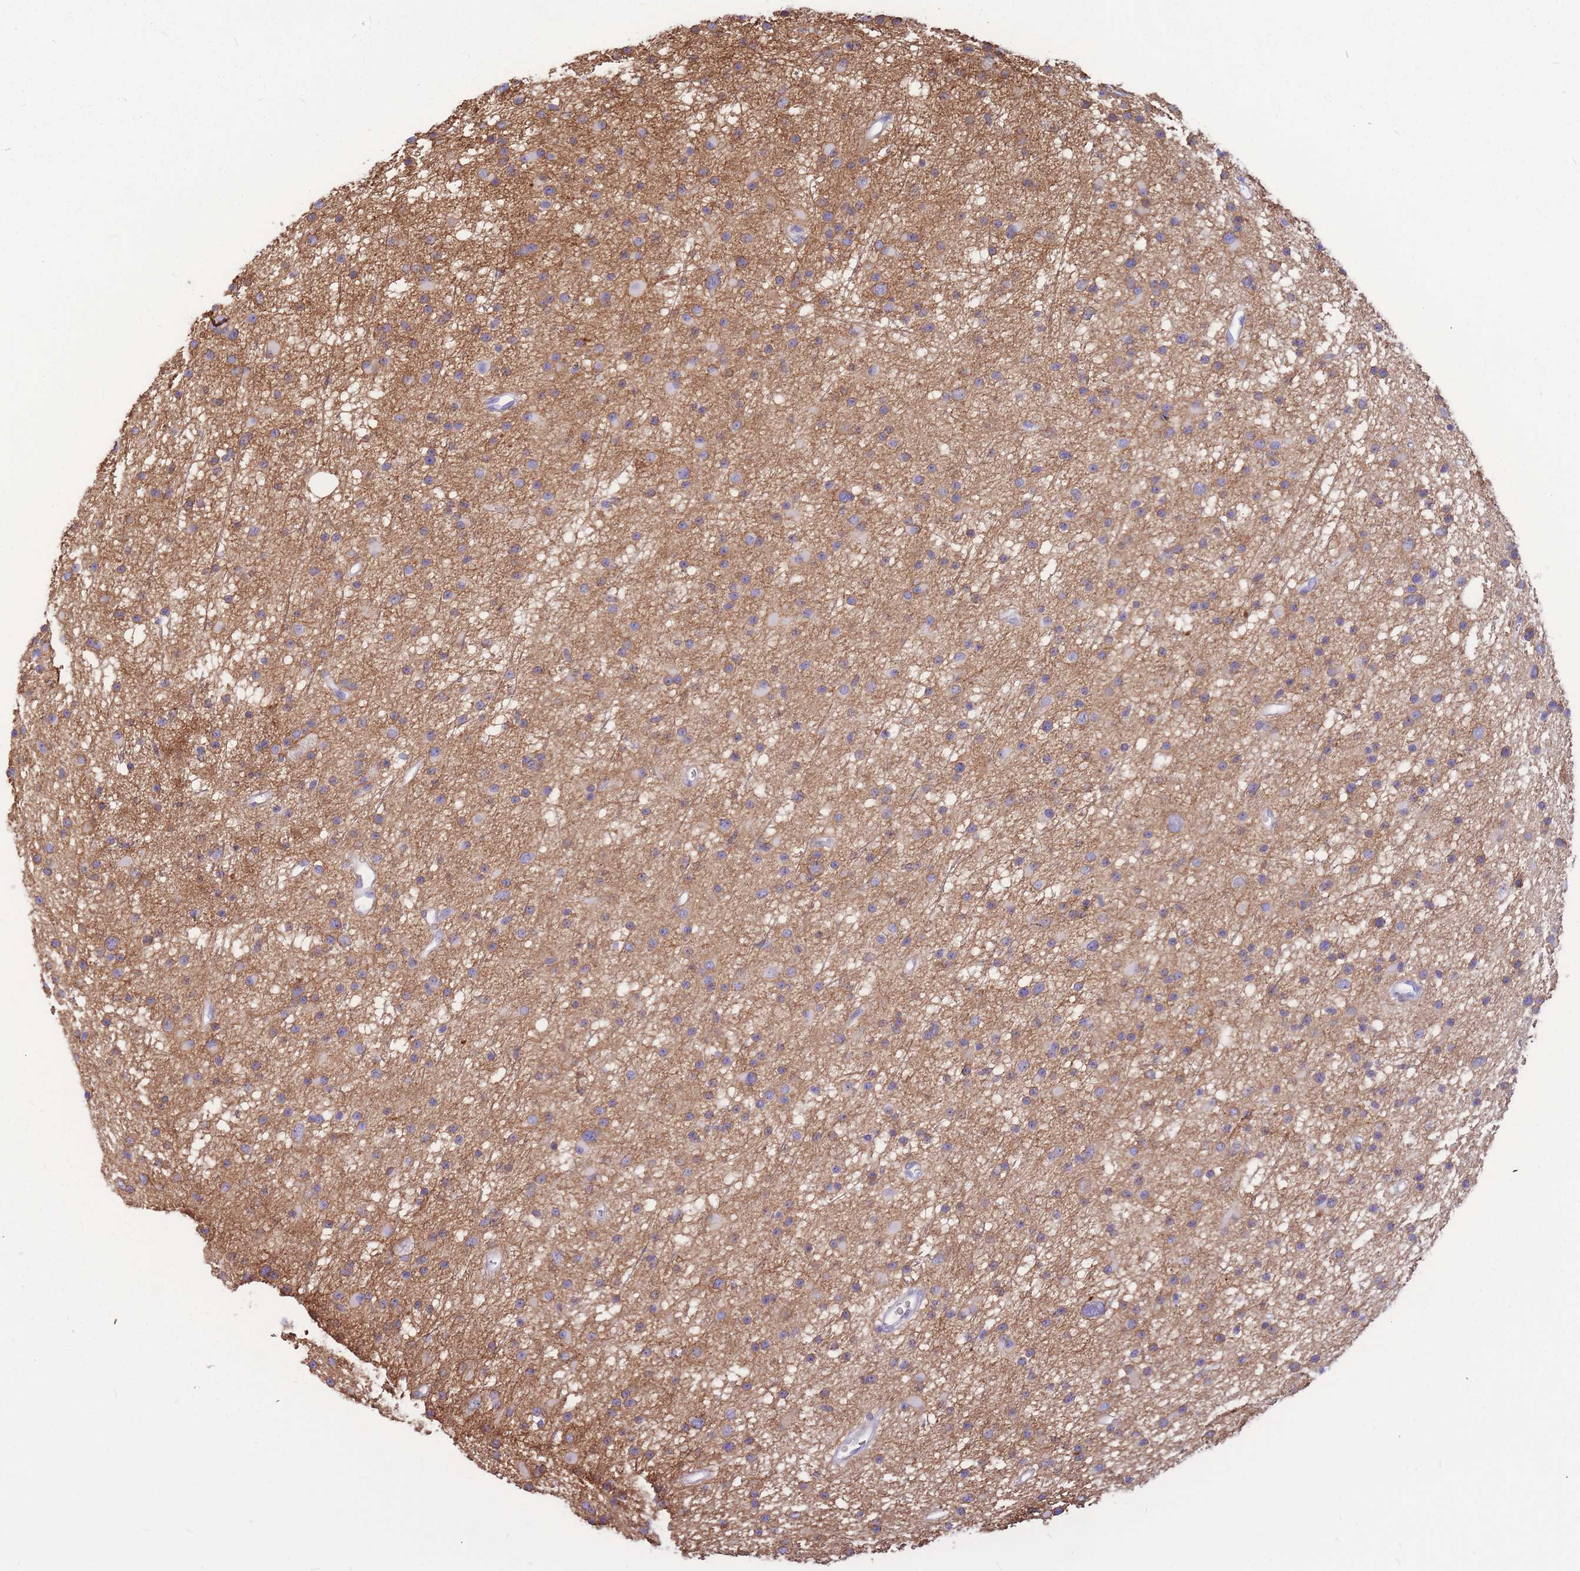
{"staining": {"intensity": "moderate", "quantity": "25%-75%", "location": "cytoplasmic/membranous"}, "tissue": "glioma", "cell_type": "Tumor cells", "image_type": "cancer", "snomed": [{"axis": "morphology", "description": "Glioma, malignant, Low grade"}, {"axis": "topography", "description": "Cerebral cortex"}], "caption": "This is a micrograph of IHC staining of glioma, which shows moderate expression in the cytoplasmic/membranous of tumor cells.", "gene": "ADD2", "patient": {"sex": "female", "age": 39}}